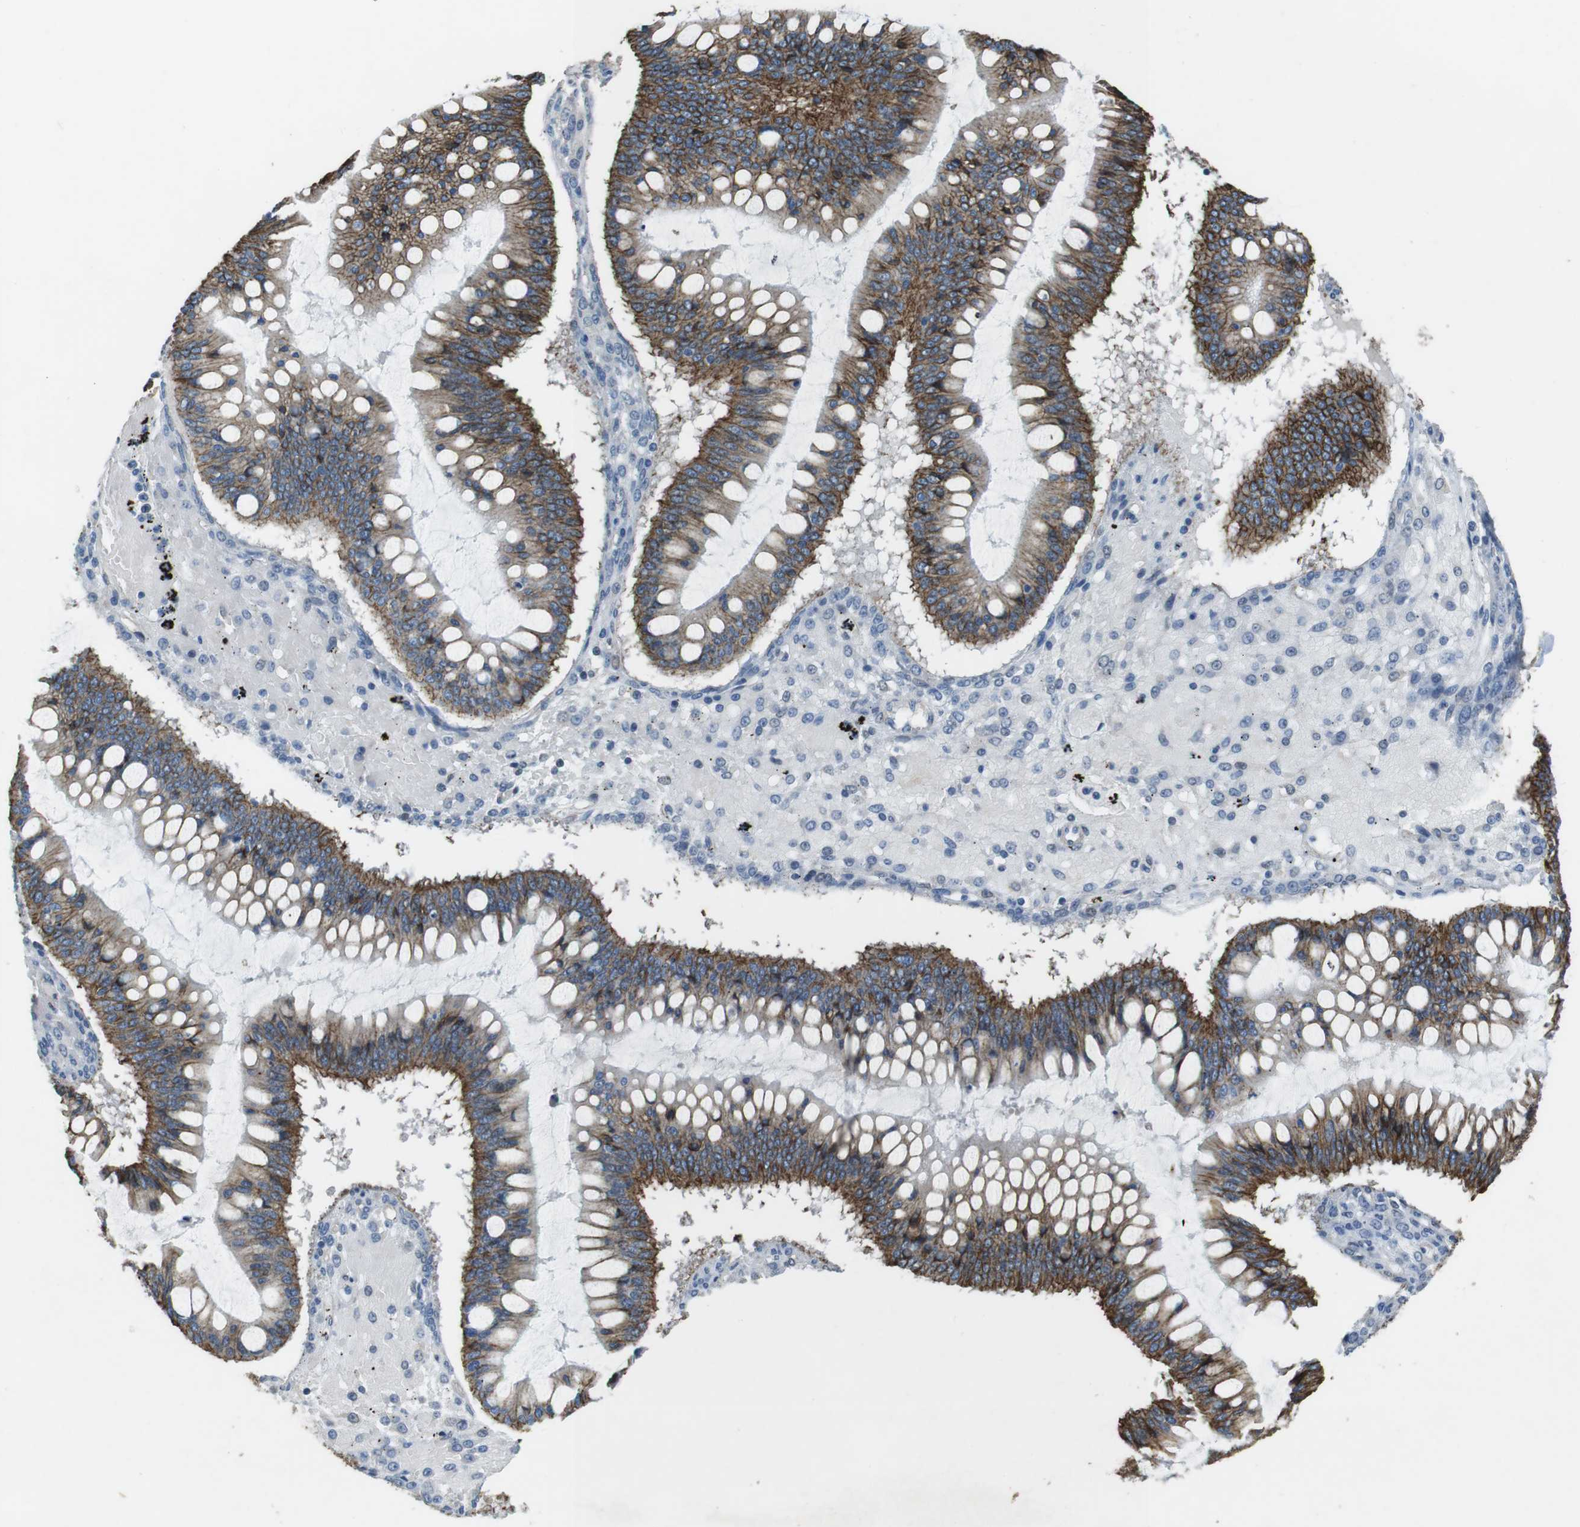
{"staining": {"intensity": "strong", "quantity": ">75%", "location": "cytoplasmic/membranous"}, "tissue": "ovarian cancer", "cell_type": "Tumor cells", "image_type": "cancer", "snomed": [{"axis": "morphology", "description": "Cystadenocarcinoma, mucinous, NOS"}, {"axis": "topography", "description": "Ovary"}], "caption": "A brown stain labels strong cytoplasmic/membranous expression of a protein in ovarian cancer (mucinous cystadenocarcinoma) tumor cells.", "gene": "CLDN7", "patient": {"sex": "female", "age": 73}}